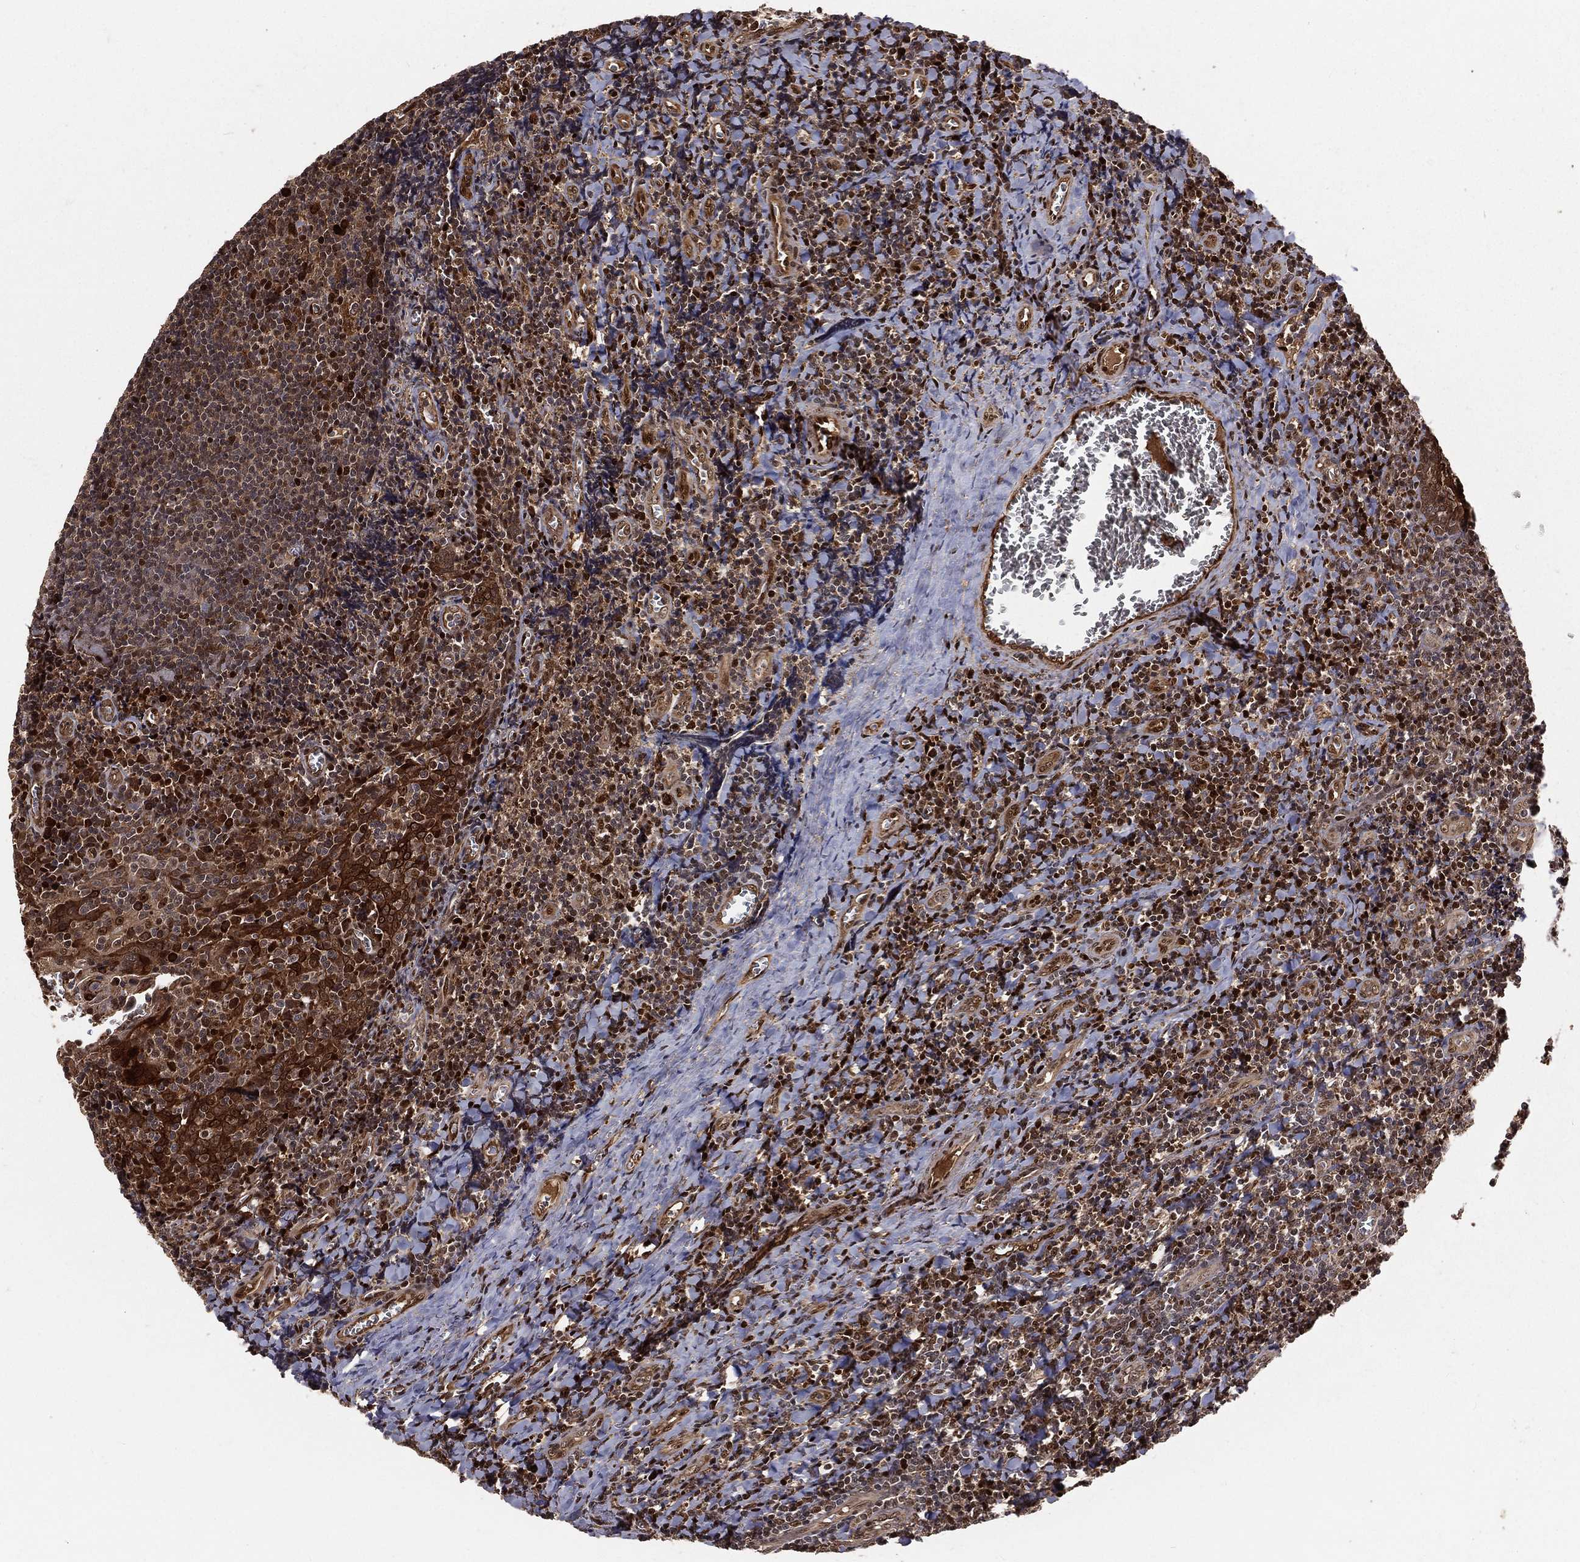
{"staining": {"intensity": "moderate", "quantity": "<25%", "location": "cytoplasmic/membranous"}, "tissue": "tonsil", "cell_type": "Germinal center cells", "image_type": "normal", "snomed": [{"axis": "morphology", "description": "Normal tissue, NOS"}, {"axis": "morphology", "description": "Inflammation, NOS"}, {"axis": "topography", "description": "Tonsil"}], "caption": "IHC image of benign tonsil: tonsil stained using IHC displays low levels of moderate protein expression localized specifically in the cytoplasmic/membranous of germinal center cells, appearing as a cytoplasmic/membranous brown color.", "gene": "MAPK1", "patient": {"sex": "female", "age": 31}}